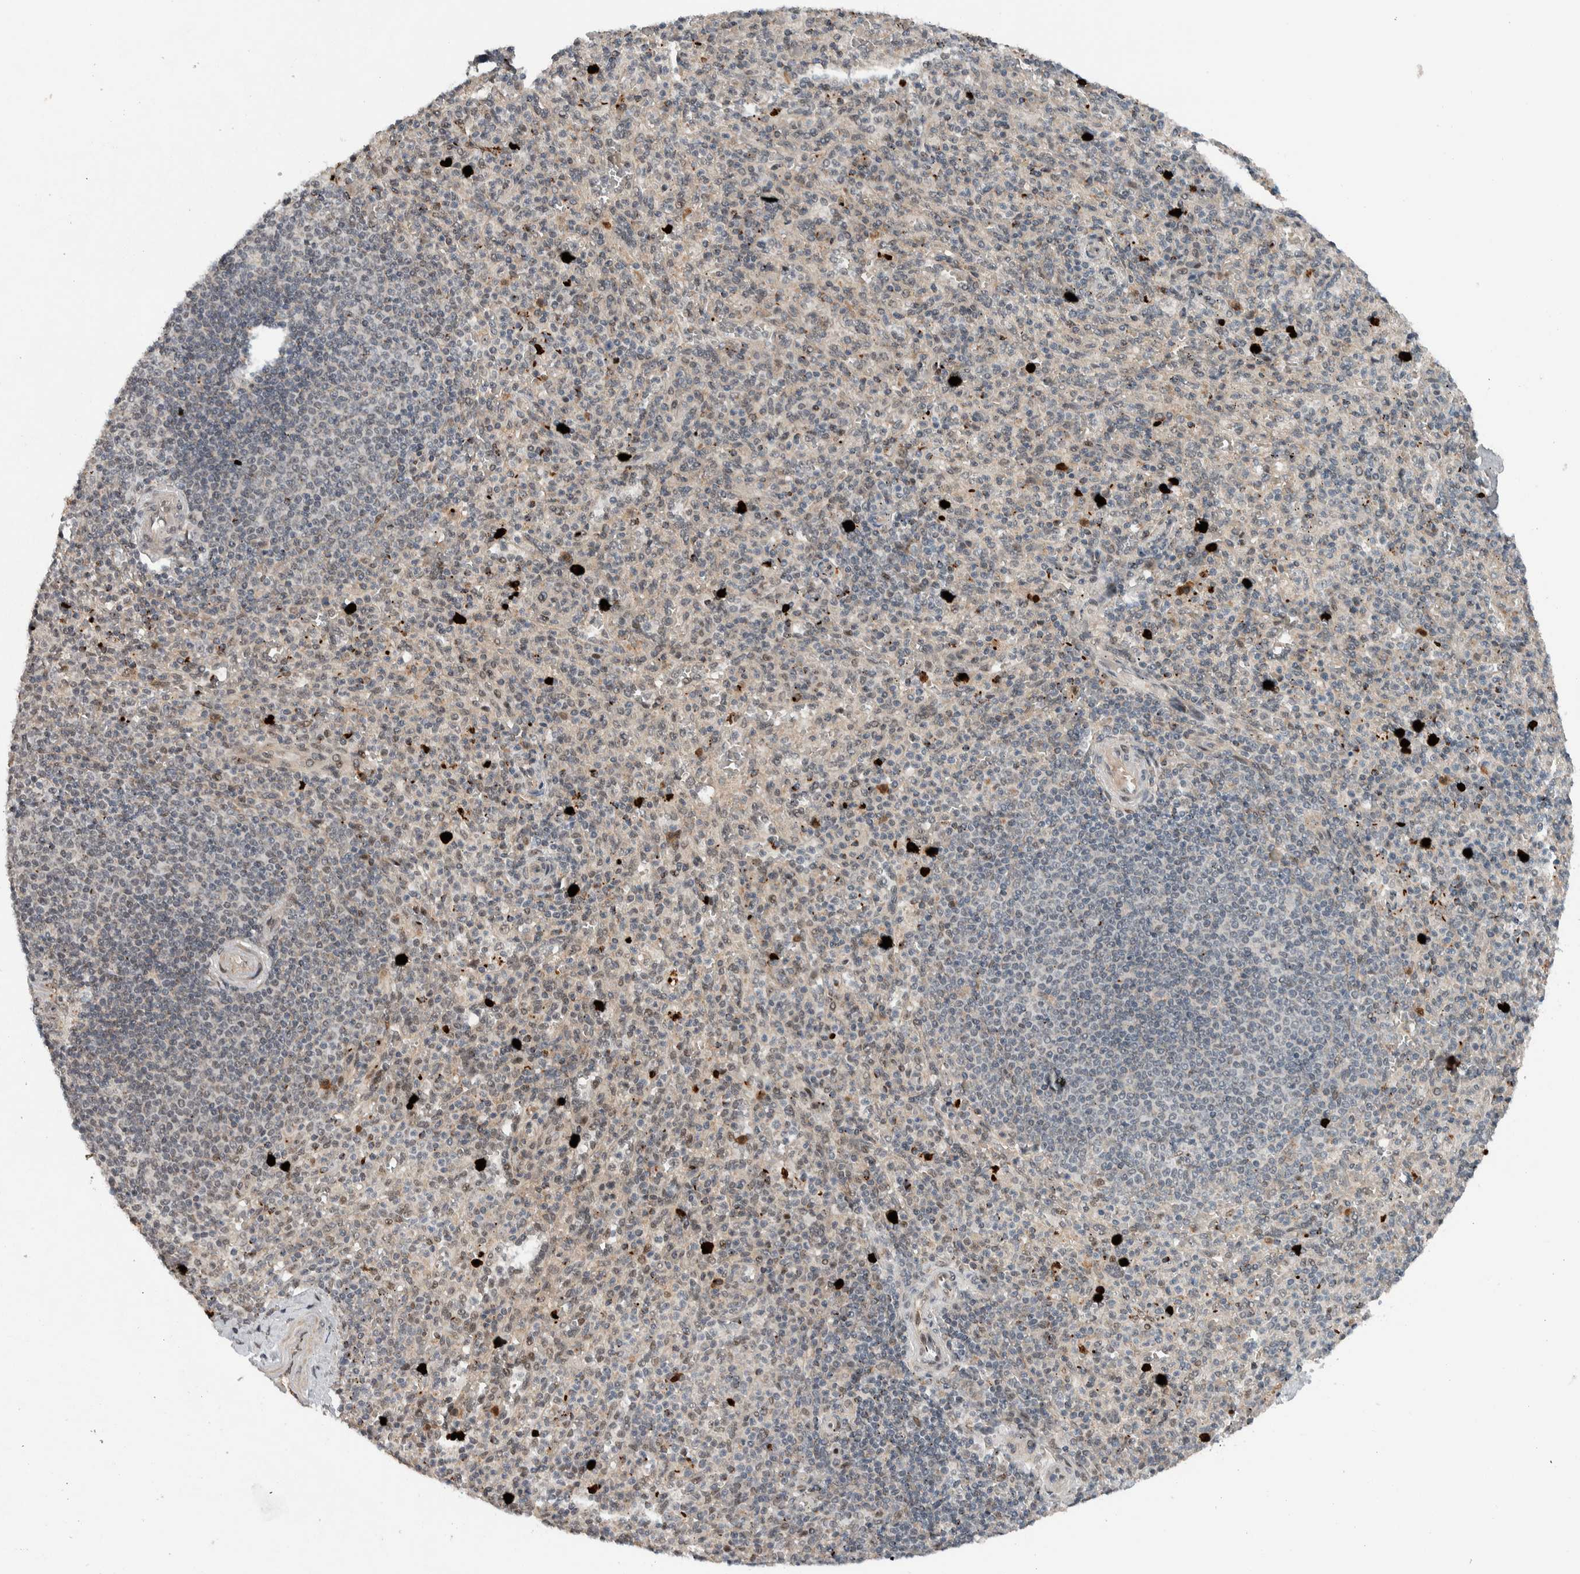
{"staining": {"intensity": "strong", "quantity": "<25%", "location": "cytoplasmic/membranous"}, "tissue": "spleen", "cell_type": "Cells in red pulp", "image_type": "normal", "snomed": [{"axis": "morphology", "description": "Normal tissue, NOS"}, {"axis": "topography", "description": "Spleen"}], "caption": "Spleen stained with DAB (3,3'-diaminobenzidine) immunohistochemistry (IHC) shows medium levels of strong cytoplasmic/membranous expression in about <25% of cells in red pulp.", "gene": "ZFP91", "patient": {"sex": "male", "age": 36}}